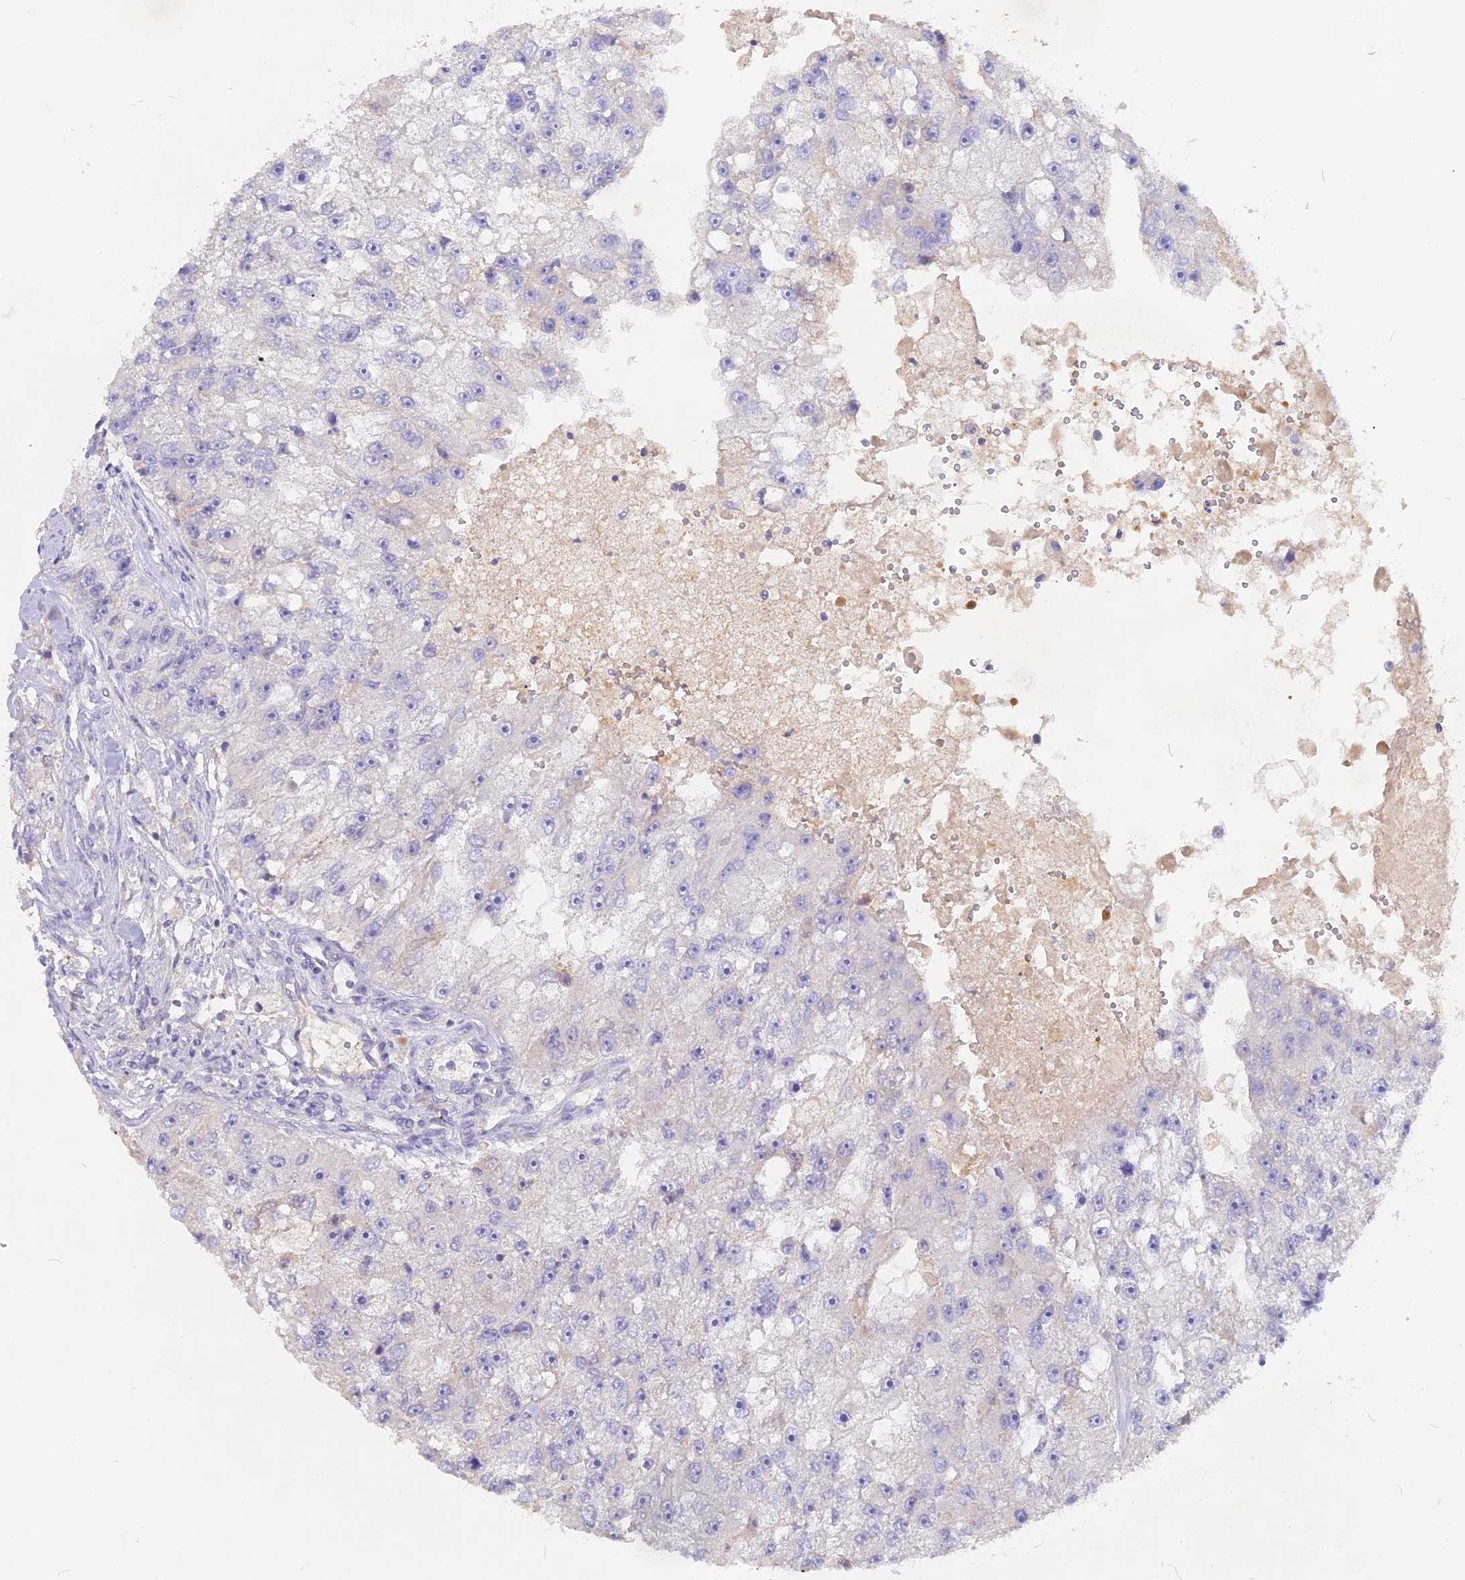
{"staining": {"intensity": "negative", "quantity": "none", "location": "none"}, "tissue": "renal cancer", "cell_type": "Tumor cells", "image_type": "cancer", "snomed": [{"axis": "morphology", "description": "Adenocarcinoma, NOS"}, {"axis": "topography", "description": "Kidney"}], "caption": "This histopathology image is of renal cancer (adenocarcinoma) stained with IHC to label a protein in brown with the nuclei are counter-stained blue. There is no positivity in tumor cells.", "gene": "ADGRA1", "patient": {"sex": "male", "age": 63}}